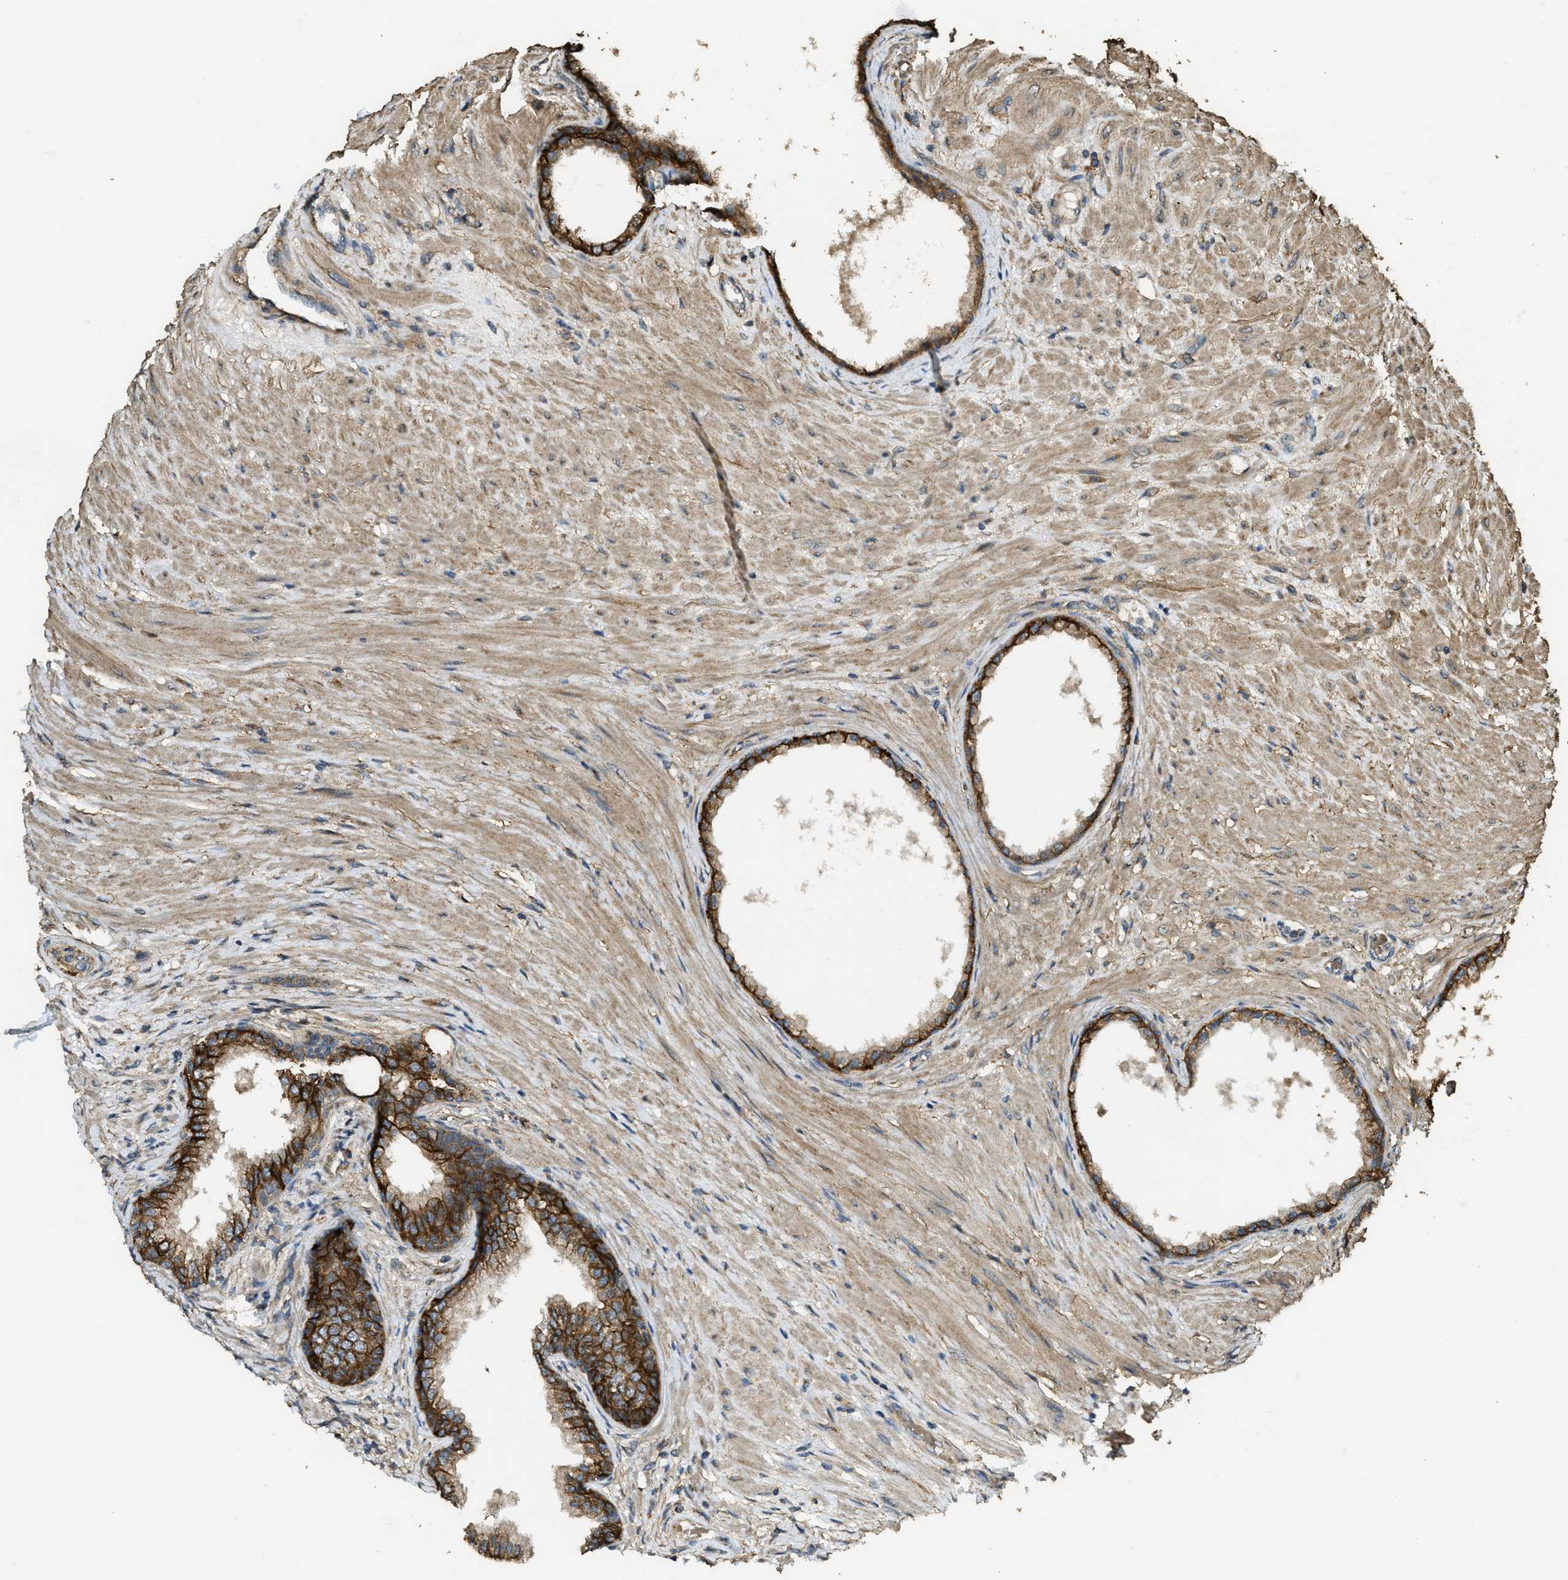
{"staining": {"intensity": "strong", "quantity": ">75%", "location": "cytoplasmic/membranous"}, "tissue": "prostate", "cell_type": "Glandular cells", "image_type": "normal", "snomed": [{"axis": "morphology", "description": "Normal tissue, NOS"}, {"axis": "topography", "description": "Prostate"}], "caption": "The photomicrograph reveals immunohistochemical staining of normal prostate. There is strong cytoplasmic/membranous positivity is identified in about >75% of glandular cells. The staining is performed using DAB (3,3'-diaminobenzidine) brown chromogen to label protein expression. The nuclei are counter-stained blue using hematoxylin.", "gene": "CD276", "patient": {"sex": "male", "age": 76}}